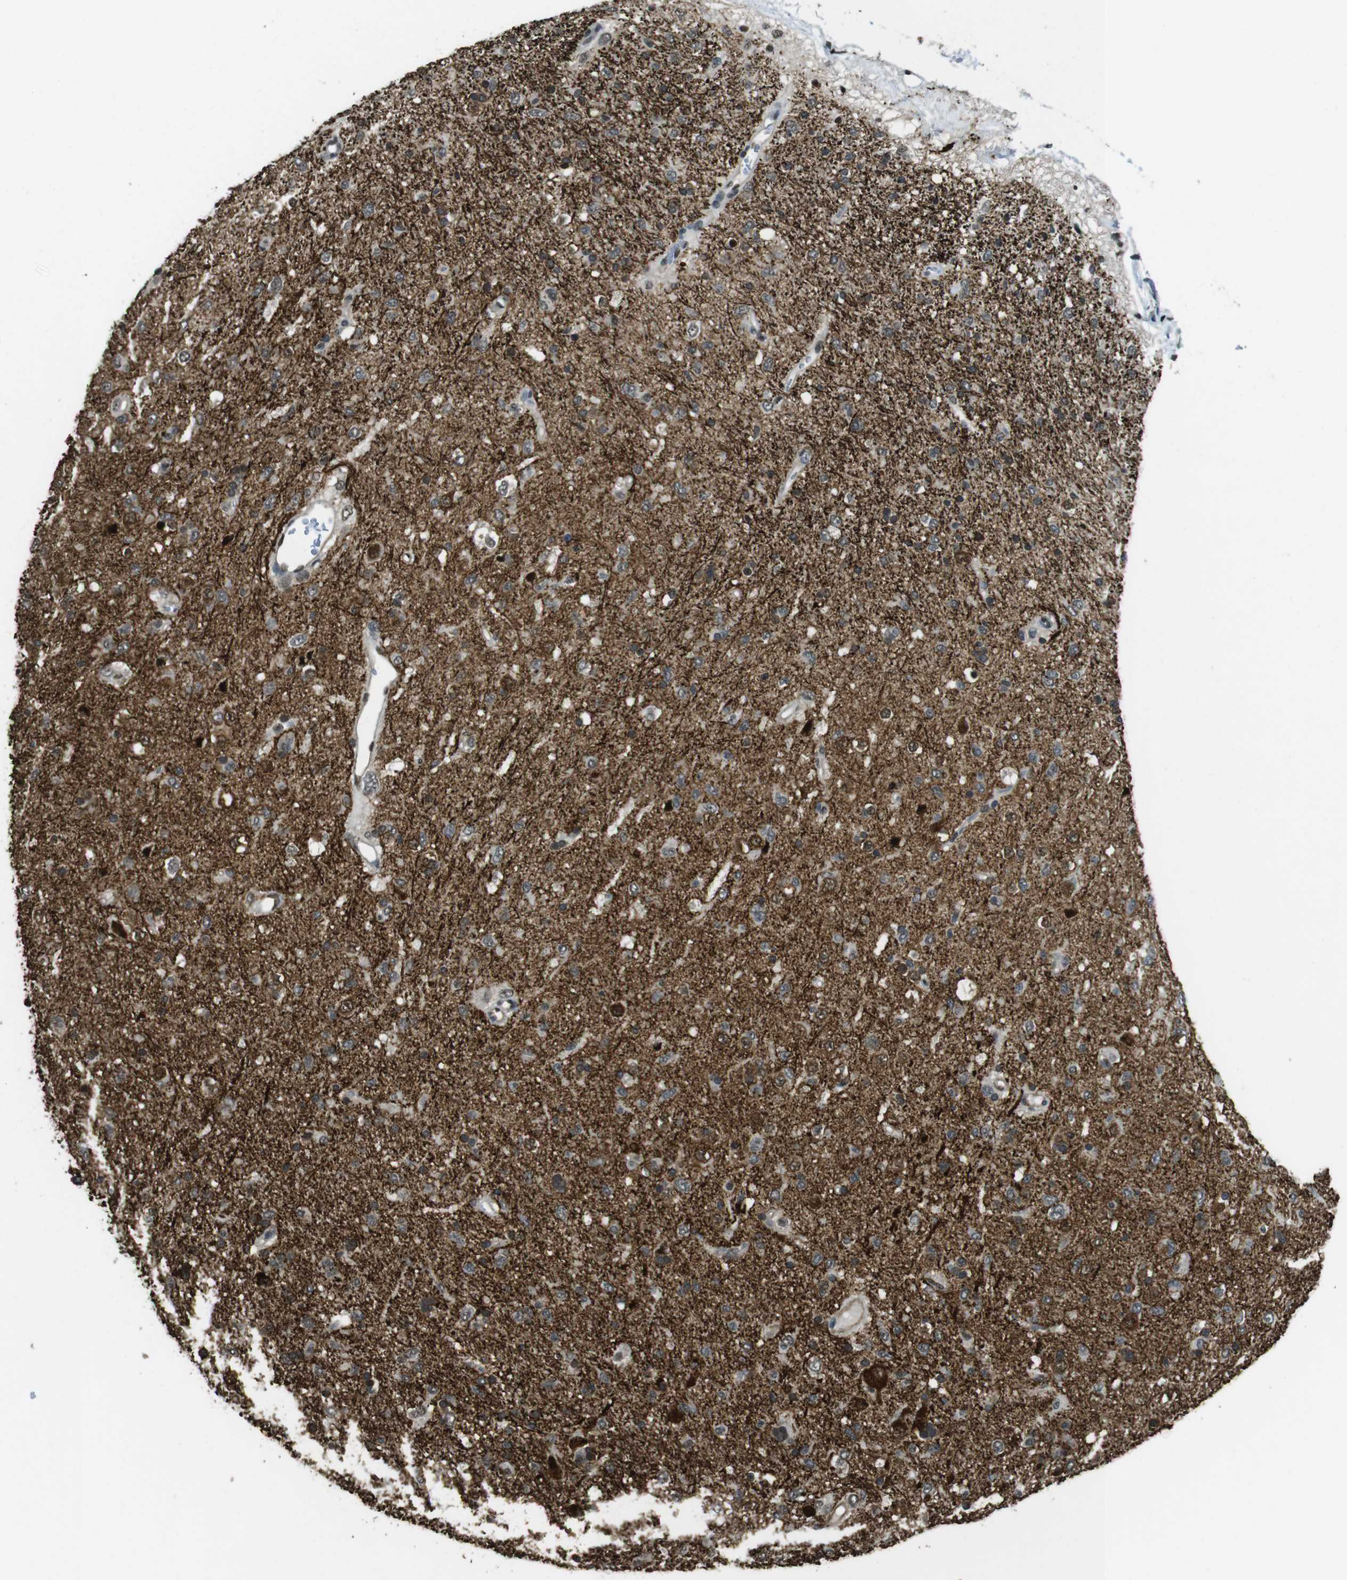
{"staining": {"intensity": "weak", "quantity": "<25%", "location": "nuclear"}, "tissue": "glioma", "cell_type": "Tumor cells", "image_type": "cancer", "snomed": [{"axis": "morphology", "description": "Glioma, malignant, Low grade"}, {"axis": "topography", "description": "Brain"}], "caption": "Tumor cells show no significant protein staining in low-grade glioma (malignant). The staining was performed using DAB to visualize the protein expression in brown, while the nuclei were stained in blue with hematoxylin (Magnification: 20x).", "gene": "CSNK2B", "patient": {"sex": "male", "age": 77}}